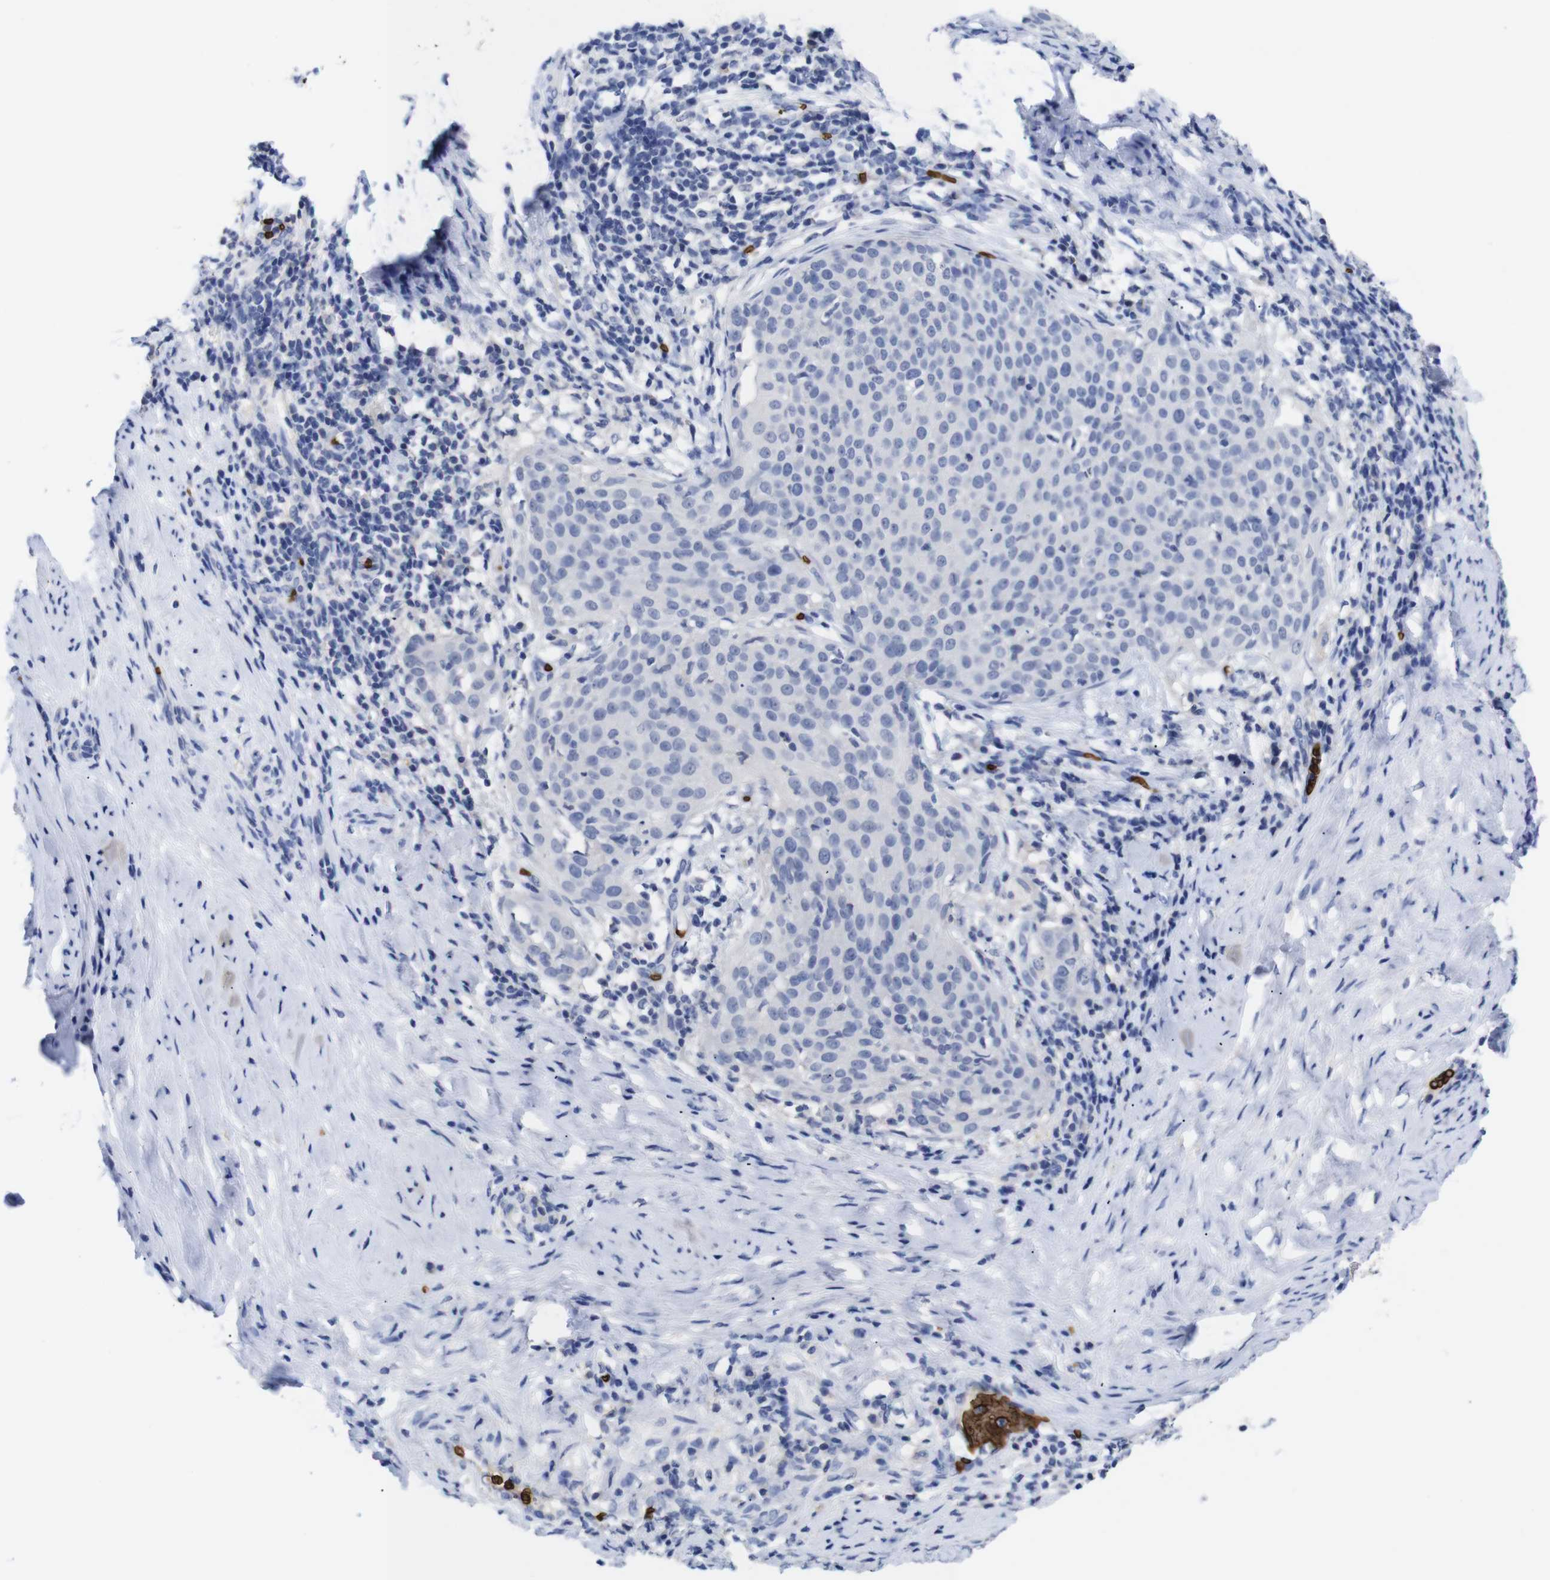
{"staining": {"intensity": "negative", "quantity": "none", "location": "none"}, "tissue": "cervical cancer", "cell_type": "Tumor cells", "image_type": "cancer", "snomed": [{"axis": "morphology", "description": "Squamous cell carcinoma, NOS"}, {"axis": "topography", "description": "Cervix"}], "caption": "There is no significant staining in tumor cells of cervical cancer.", "gene": "S1PR2", "patient": {"sex": "female", "age": 51}}